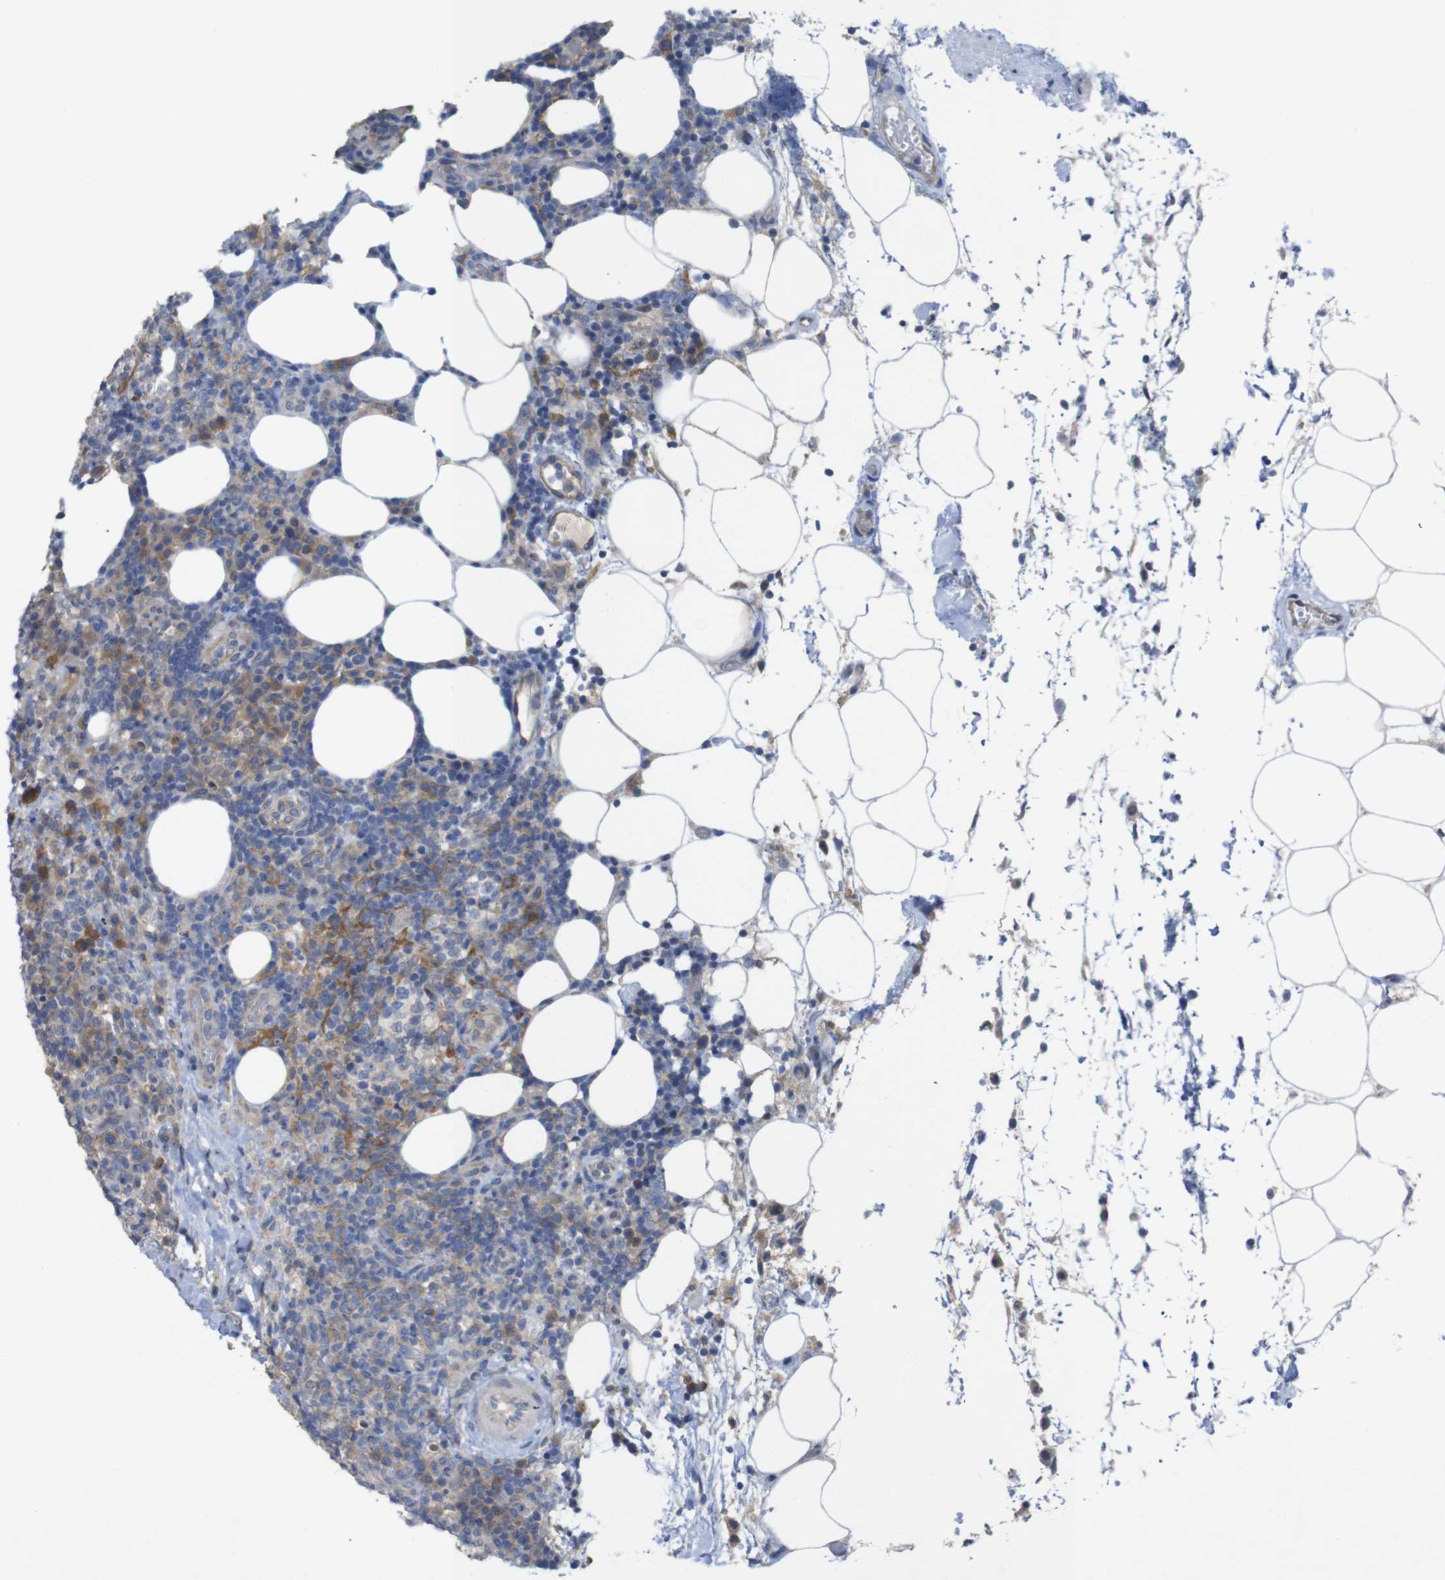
{"staining": {"intensity": "moderate", "quantity": ">75%", "location": "cytoplasmic/membranous"}, "tissue": "lymphoma", "cell_type": "Tumor cells", "image_type": "cancer", "snomed": [{"axis": "morphology", "description": "Malignant lymphoma, non-Hodgkin's type, High grade"}, {"axis": "topography", "description": "Lymph node"}], "caption": "Protein expression analysis of lymphoma reveals moderate cytoplasmic/membranous staining in about >75% of tumor cells. The protein is shown in brown color, while the nuclei are stained blue.", "gene": "BCAR3", "patient": {"sex": "female", "age": 76}}